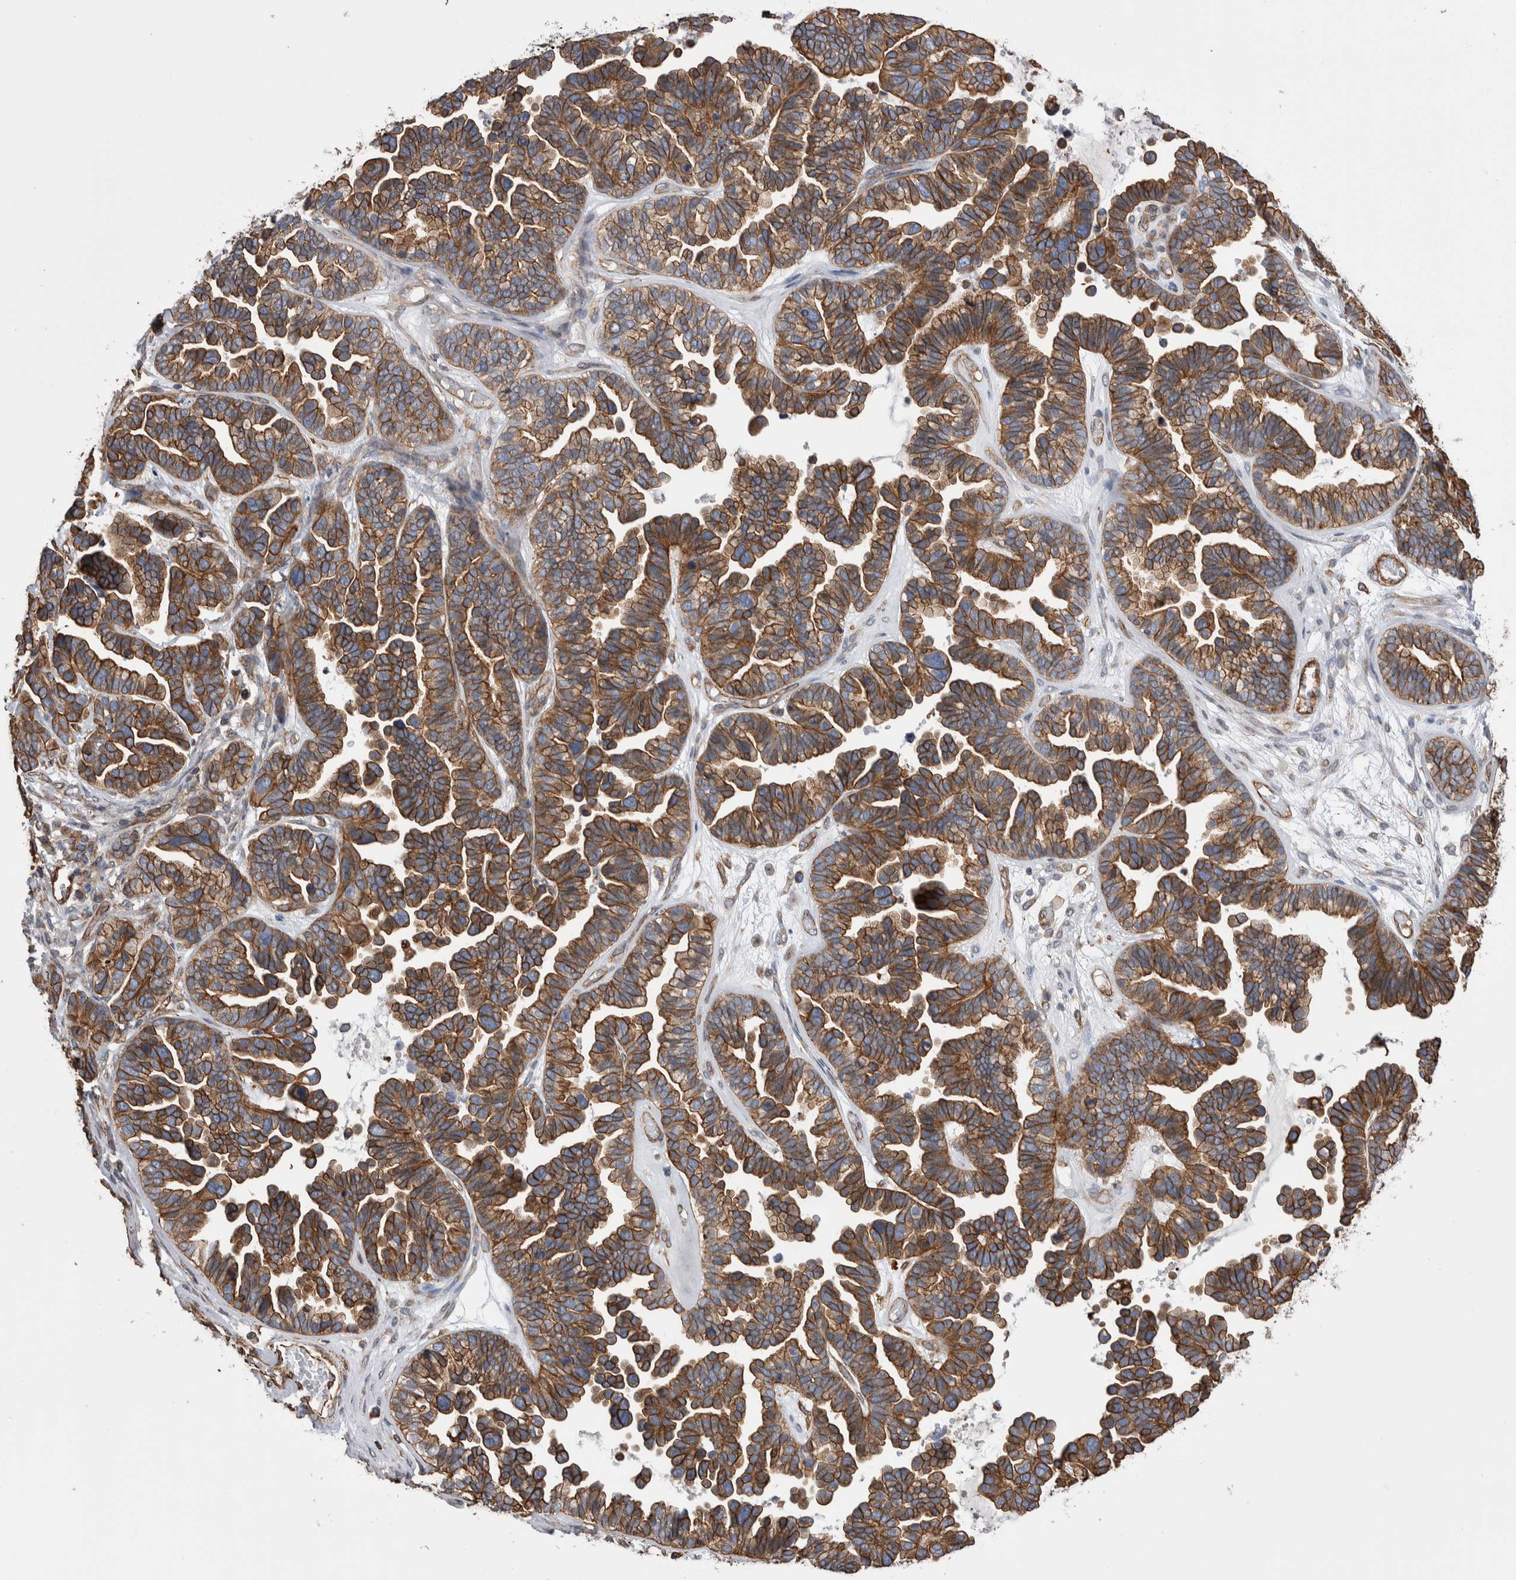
{"staining": {"intensity": "moderate", "quantity": ">75%", "location": "cytoplasmic/membranous"}, "tissue": "ovarian cancer", "cell_type": "Tumor cells", "image_type": "cancer", "snomed": [{"axis": "morphology", "description": "Cystadenocarcinoma, serous, NOS"}, {"axis": "topography", "description": "Ovary"}], "caption": "This is an image of immunohistochemistry staining of ovarian cancer, which shows moderate positivity in the cytoplasmic/membranous of tumor cells.", "gene": "KIF12", "patient": {"sex": "female", "age": 56}}